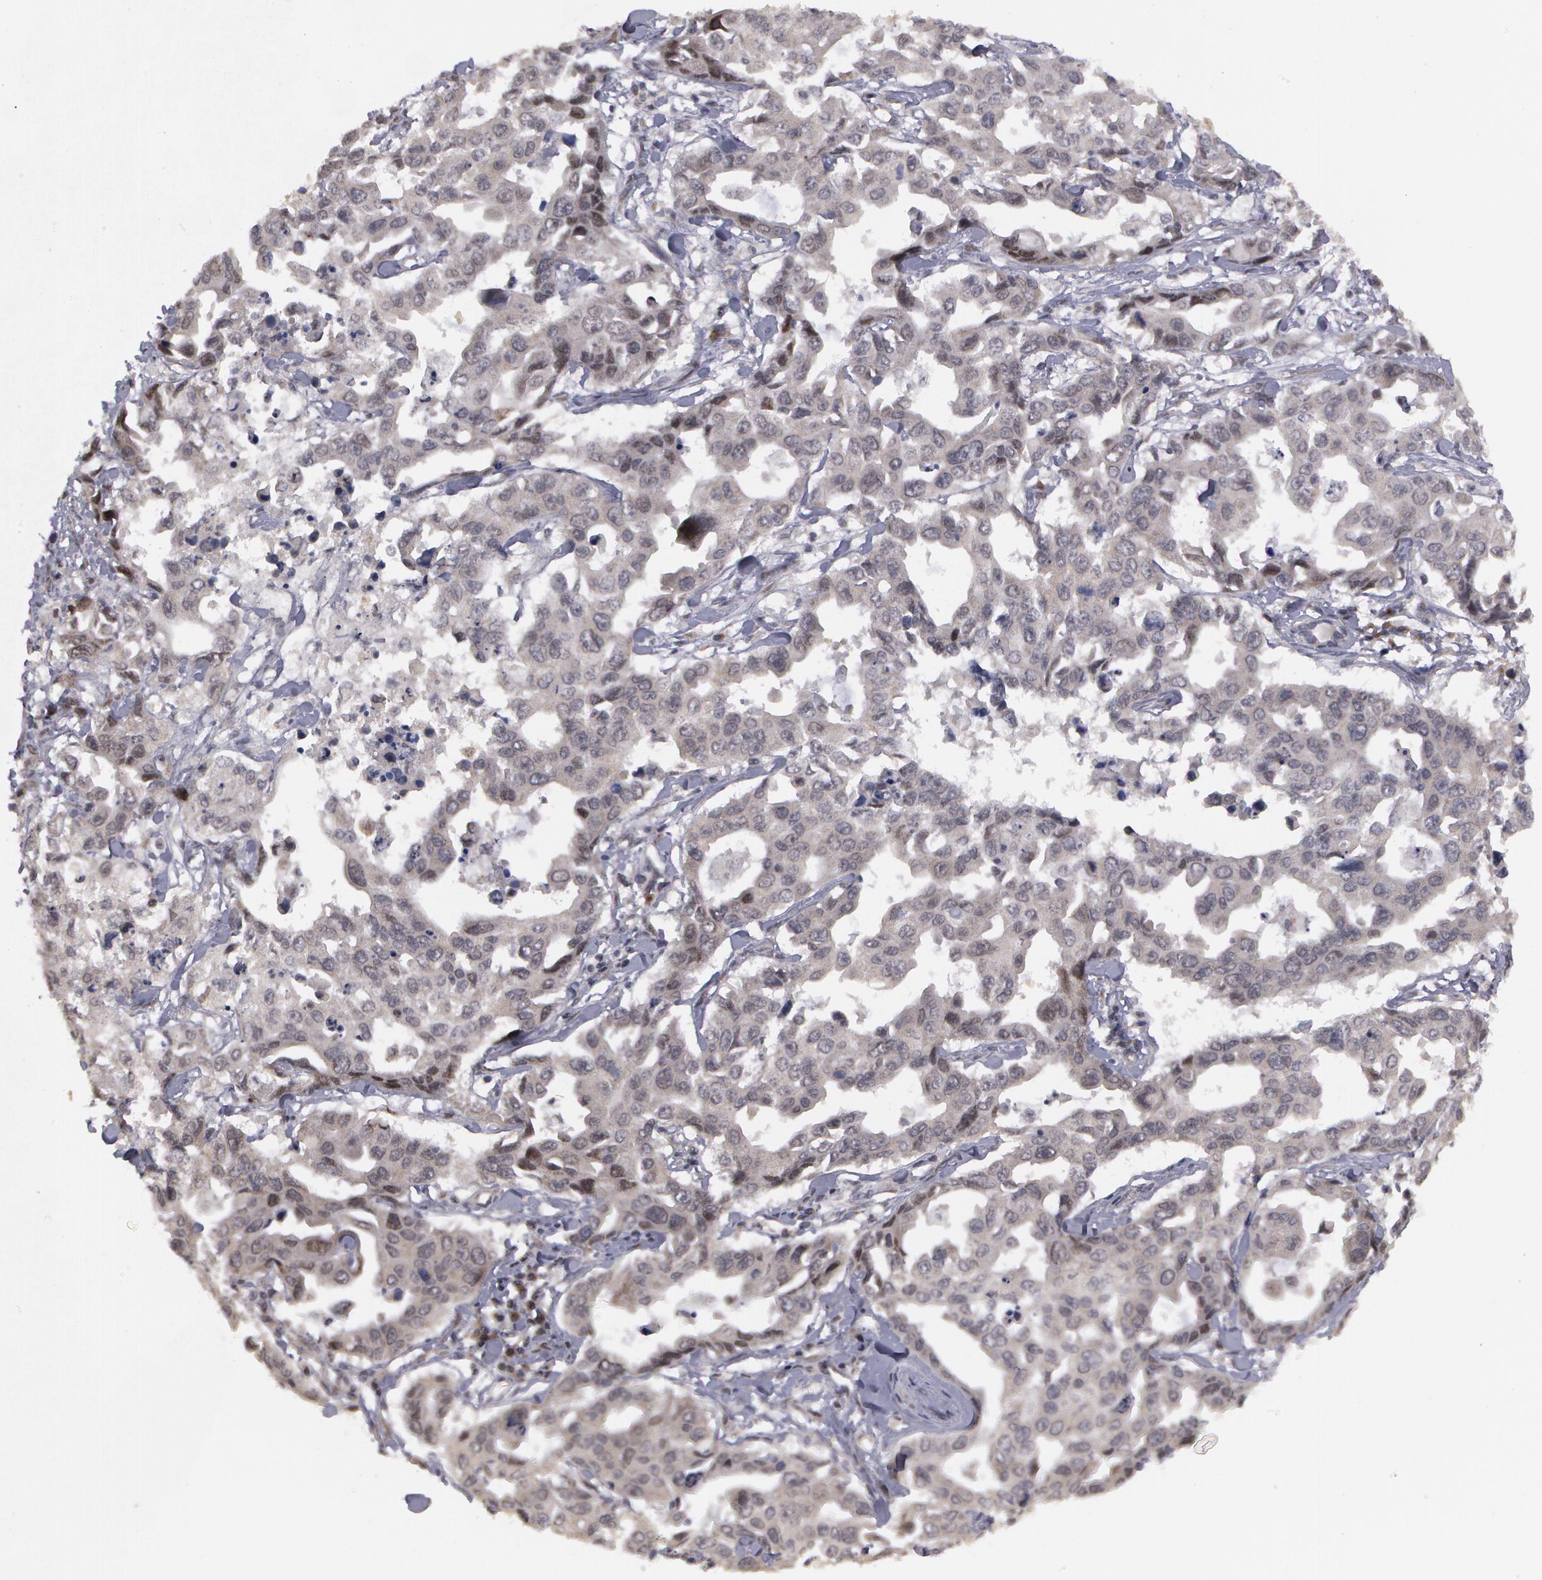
{"staining": {"intensity": "negative", "quantity": "none", "location": "none"}, "tissue": "lung cancer", "cell_type": "Tumor cells", "image_type": "cancer", "snomed": [{"axis": "morphology", "description": "Adenocarcinoma, NOS"}, {"axis": "topography", "description": "Lung"}], "caption": "Histopathology image shows no significant protein expression in tumor cells of adenocarcinoma (lung).", "gene": "STX5", "patient": {"sex": "male", "age": 64}}